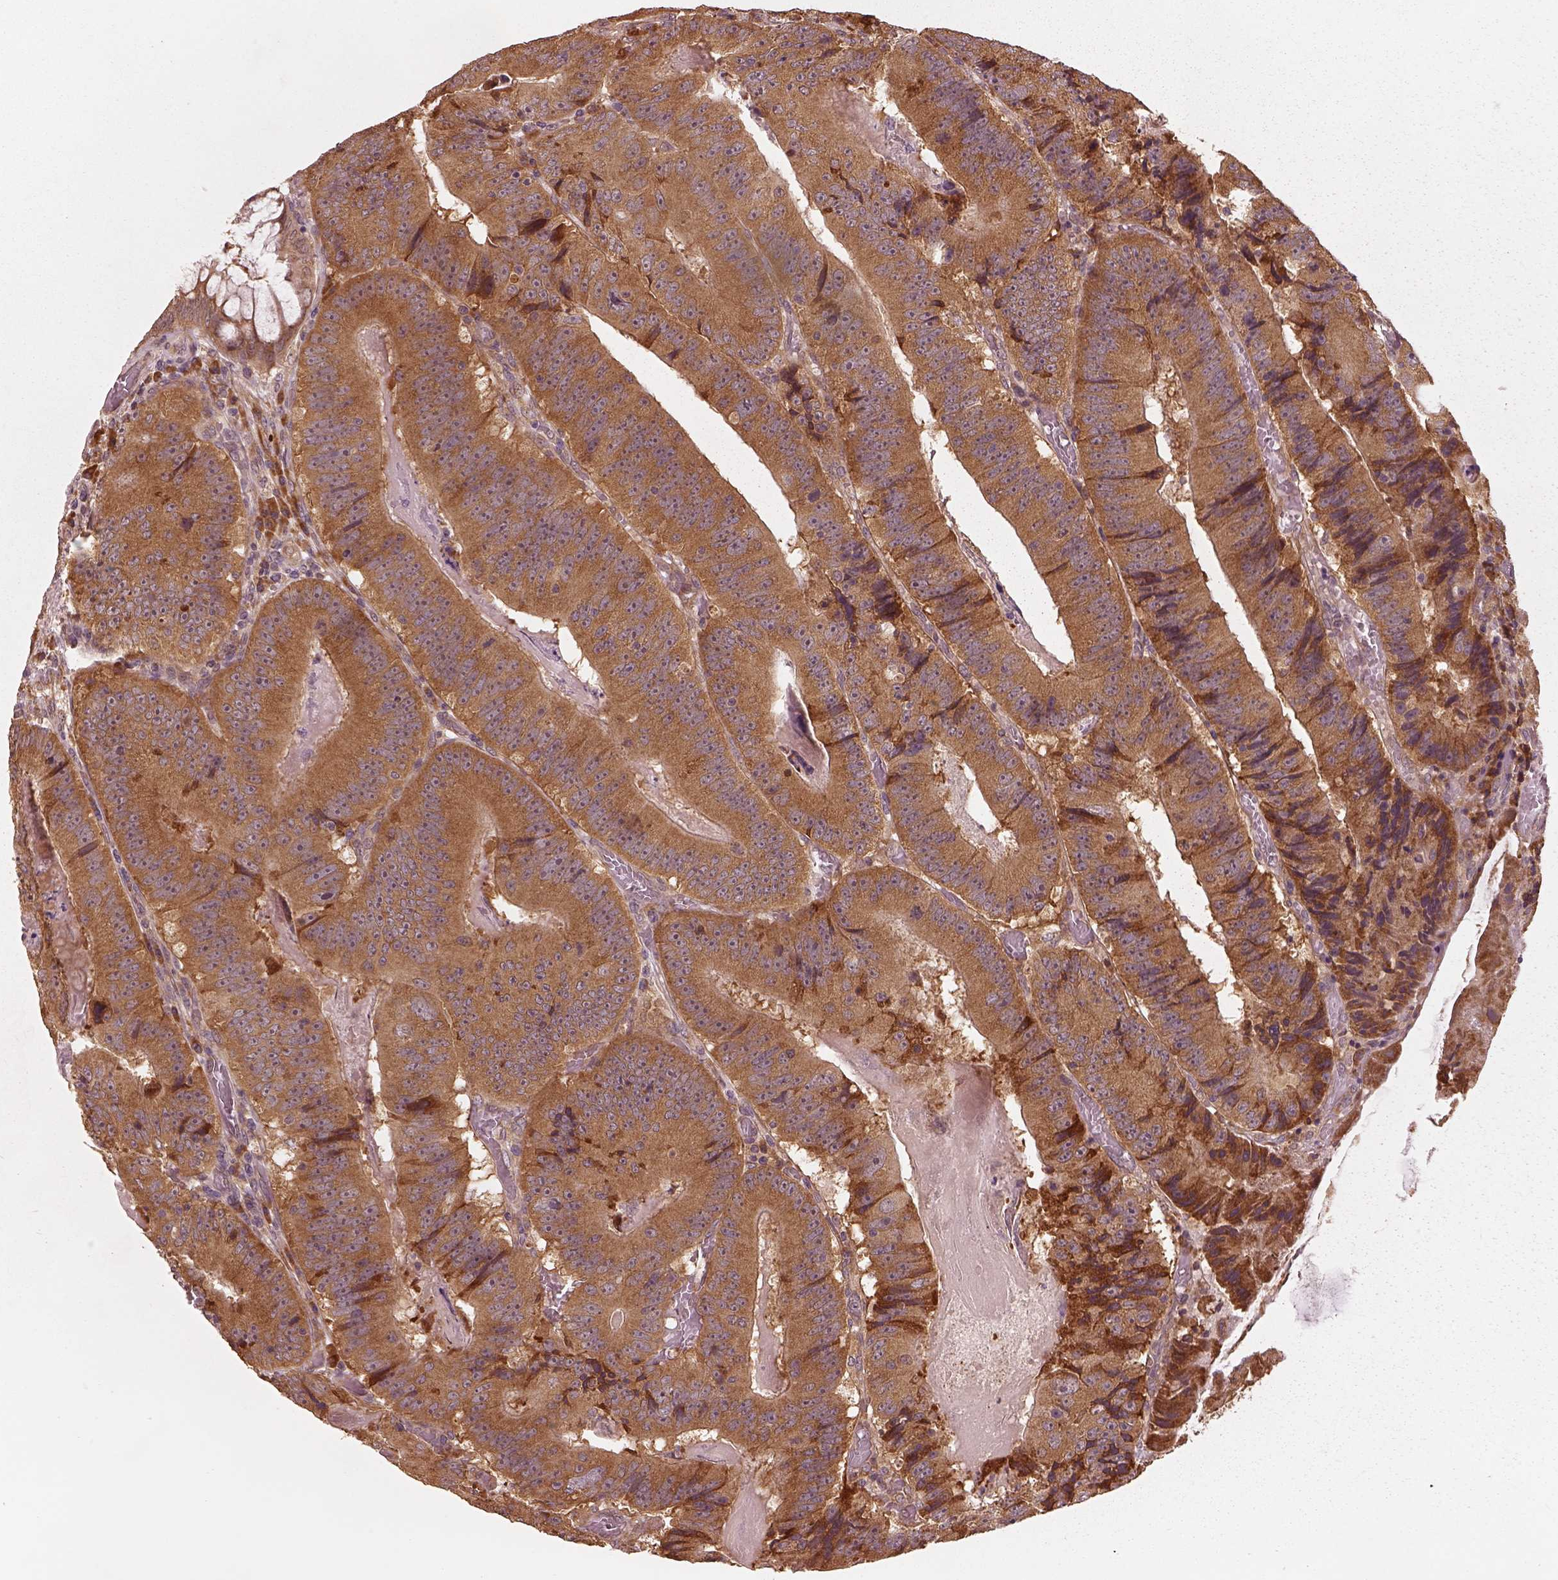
{"staining": {"intensity": "moderate", "quantity": ">75%", "location": "cytoplasmic/membranous"}, "tissue": "colorectal cancer", "cell_type": "Tumor cells", "image_type": "cancer", "snomed": [{"axis": "morphology", "description": "Adenocarcinoma, NOS"}, {"axis": "topography", "description": "Colon"}], "caption": "IHC photomicrograph of human colorectal cancer (adenocarcinoma) stained for a protein (brown), which reveals medium levels of moderate cytoplasmic/membranous expression in about >75% of tumor cells.", "gene": "RPS5", "patient": {"sex": "female", "age": 86}}